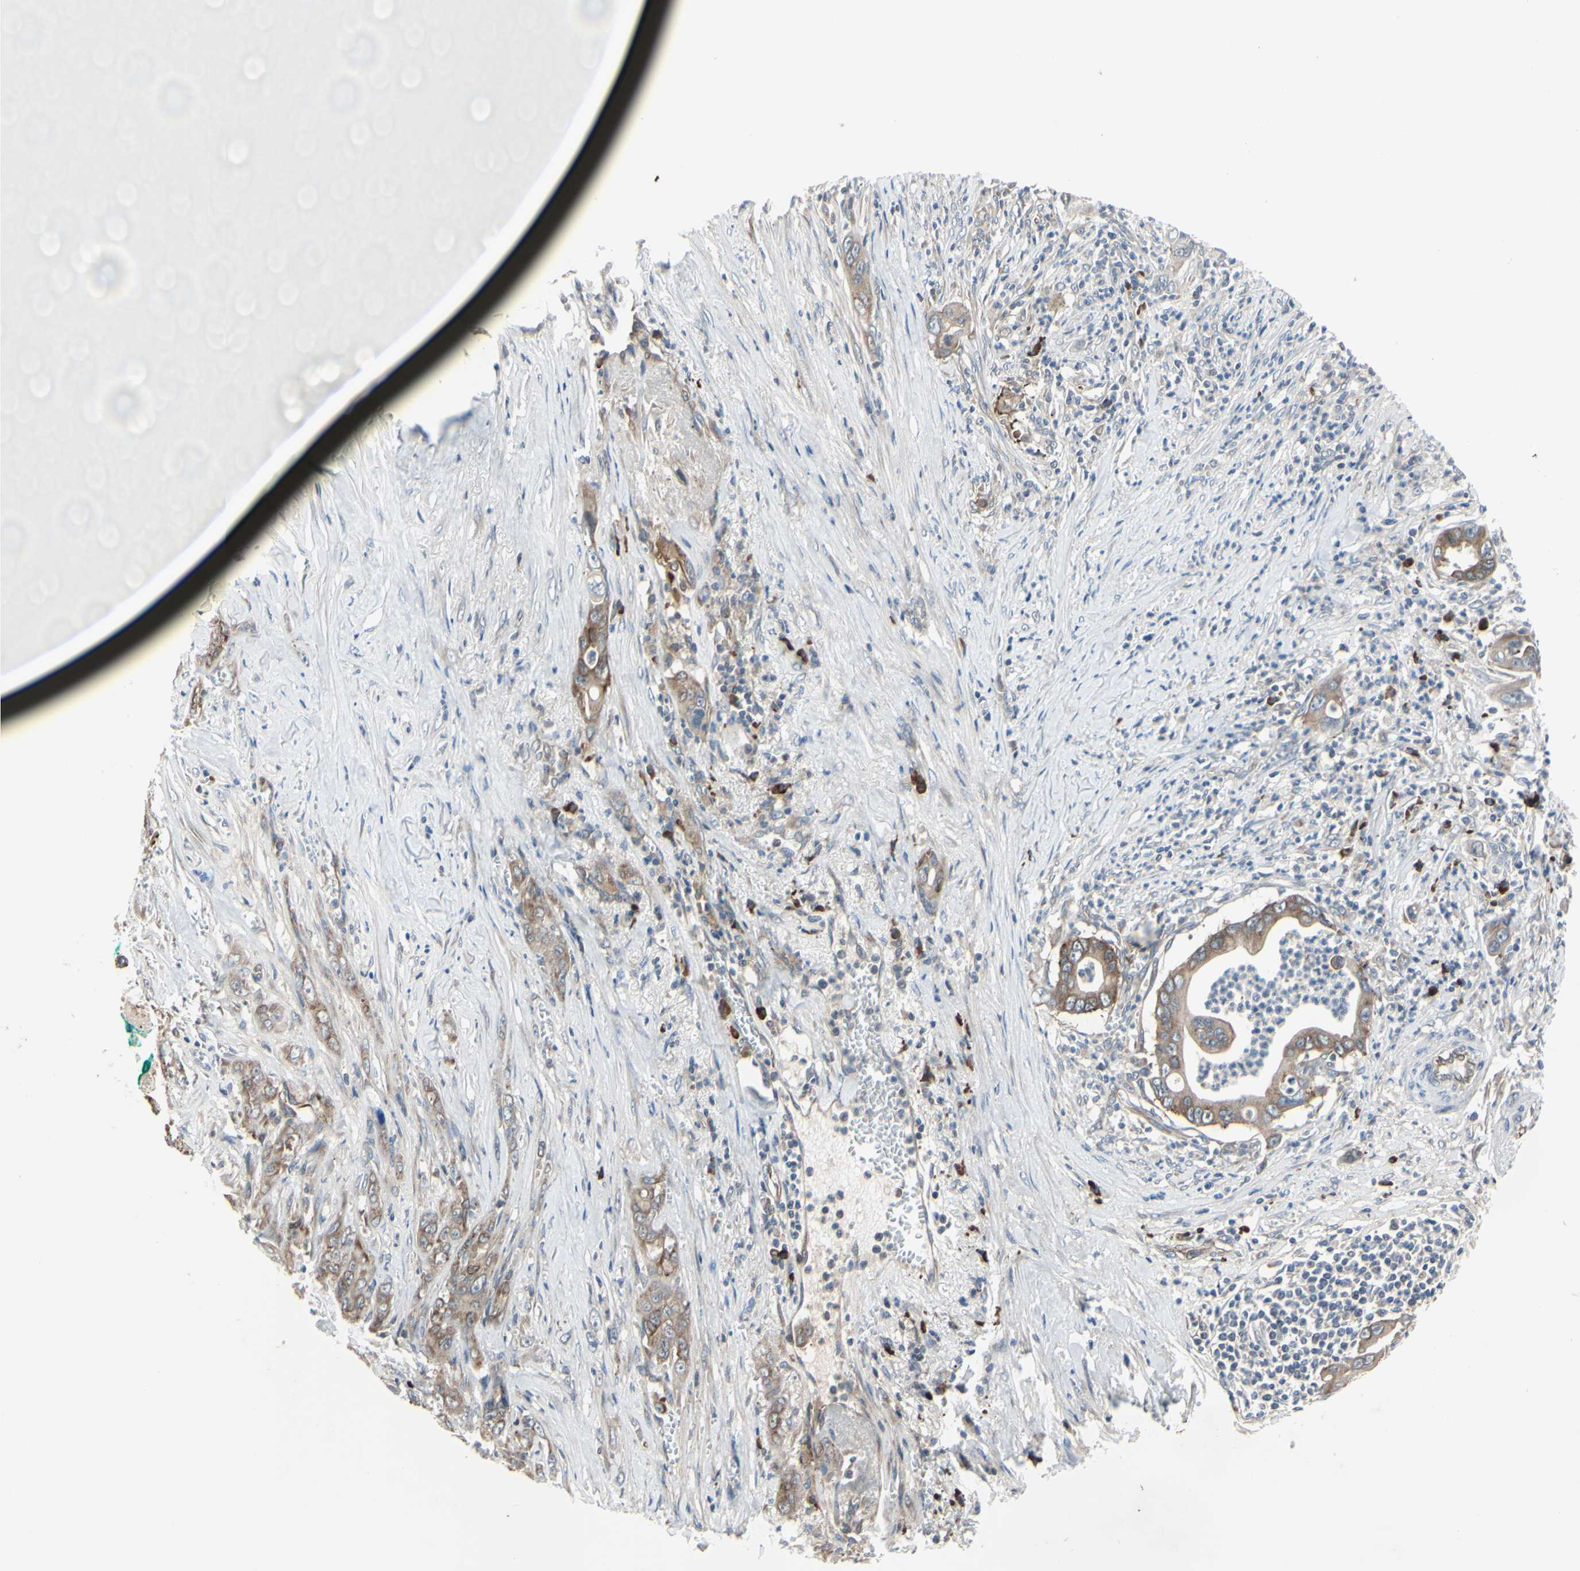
{"staining": {"intensity": "moderate", "quantity": ">75%", "location": "cytoplasmic/membranous"}, "tissue": "pancreatic cancer", "cell_type": "Tumor cells", "image_type": "cancer", "snomed": [{"axis": "morphology", "description": "Adenocarcinoma, NOS"}, {"axis": "topography", "description": "Pancreas"}], "caption": "A micrograph of adenocarcinoma (pancreatic) stained for a protein shows moderate cytoplasmic/membranous brown staining in tumor cells.", "gene": "XIAP", "patient": {"sex": "male", "age": 59}}